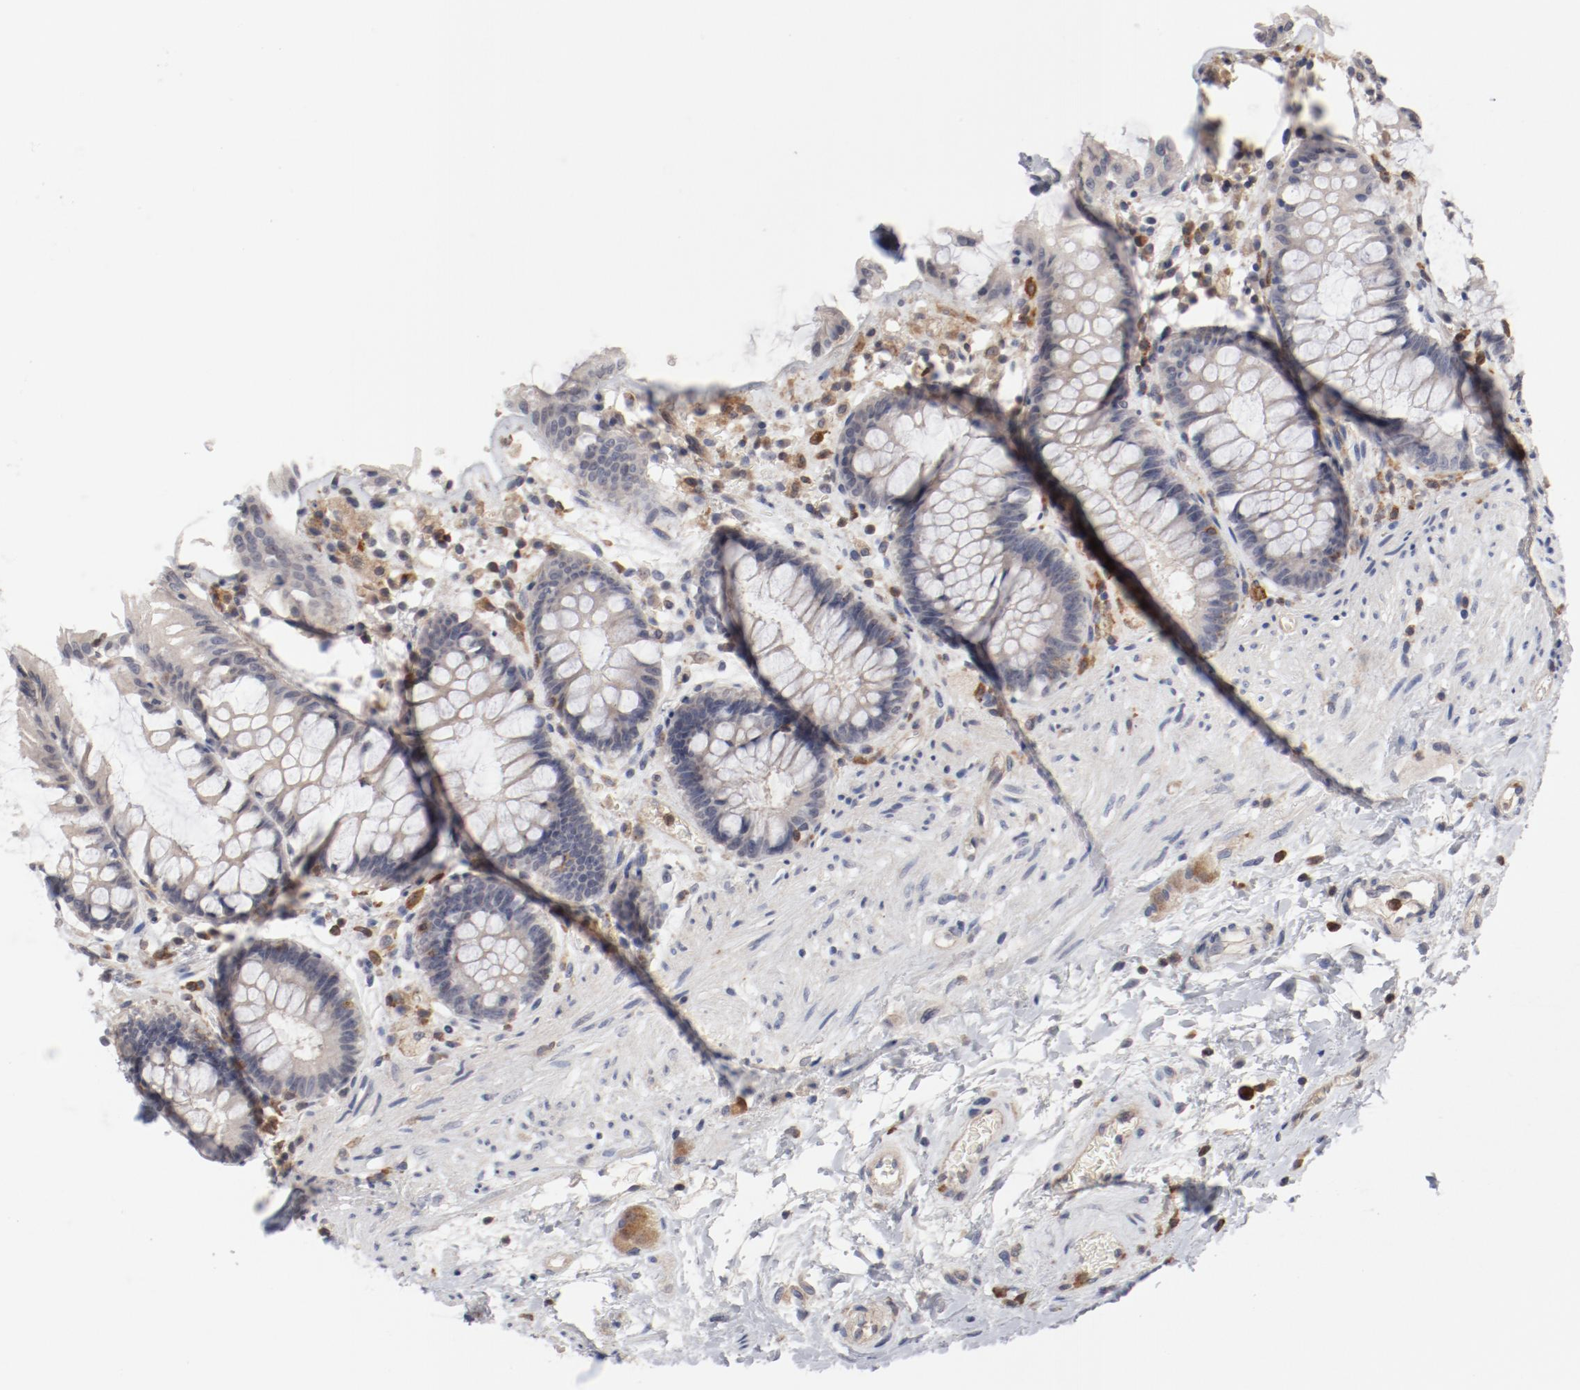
{"staining": {"intensity": "negative", "quantity": "none", "location": "none"}, "tissue": "rectum", "cell_type": "Glandular cells", "image_type": "normal", "snomed": [{"axis": "morphology", "description": "Normal tissue, NOS"}, {"axis": "topography", "description": "Rectum"}], "caption": "This is an IHC photomicrograph of benign human rectum. There is no expression in glandular cells.", "gene": "CBL", "patient": {"sex": "female", "age": 46}}